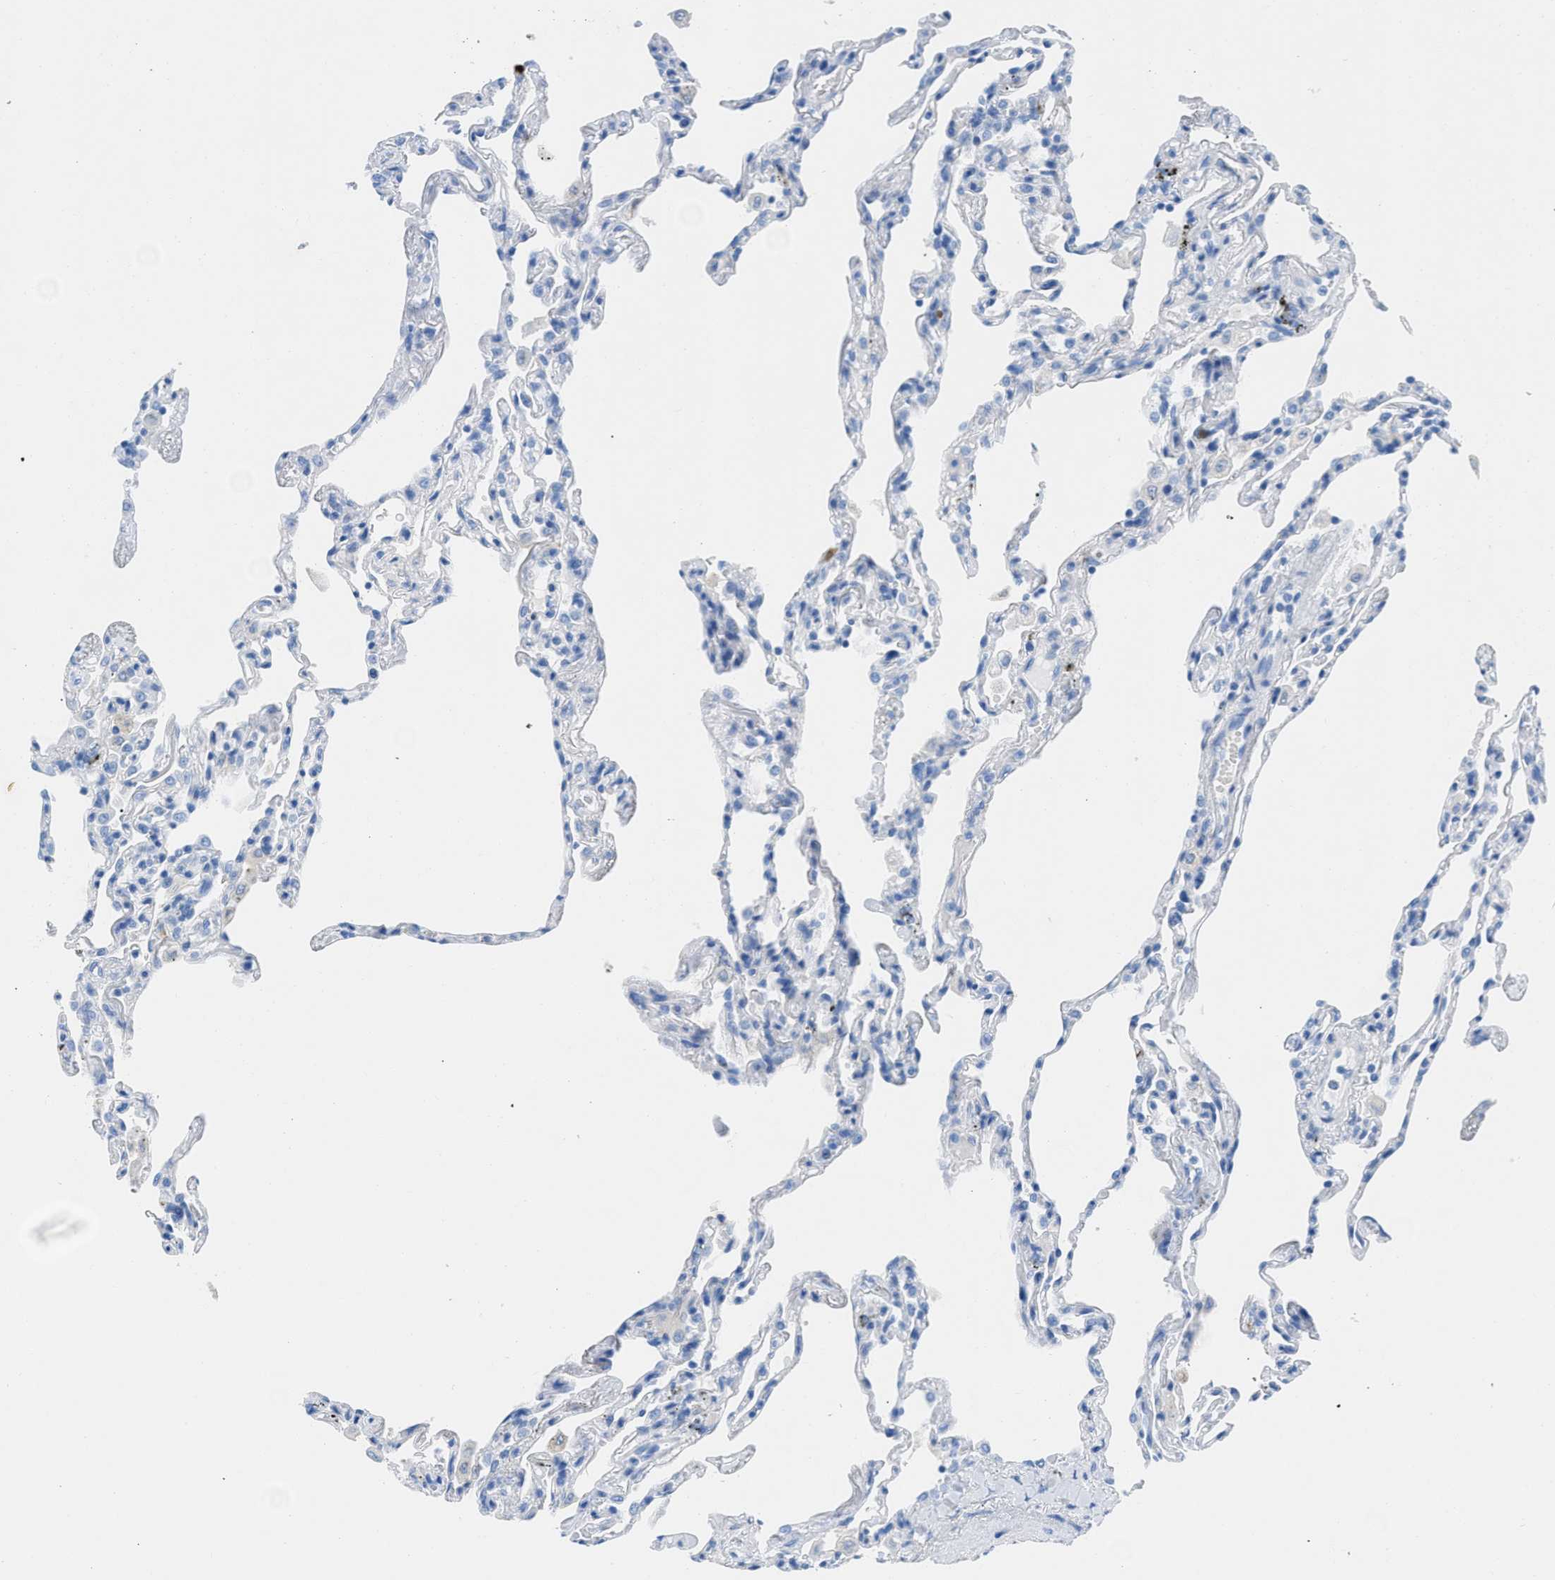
{"staining": {"intensity": "negative", "quantity": "none", "location": "none"}, "tissue": "lung", "cell_type": "Alveolar cells", "image_type": "normal", "snomed": [{"axis": "morphology", "description": "Normal tissue, NOS"}, {"axis": "topography", "description": "Lung"}], "caption": "Immunohistochemistry micrograph of benign lung stained for a protein (brown), which reveals no staining in alveolar cells. (DAB immunohistochemistry, high magnification).", "gene": "TCL1A", "patient": {"sex": "male", "age": 59}}